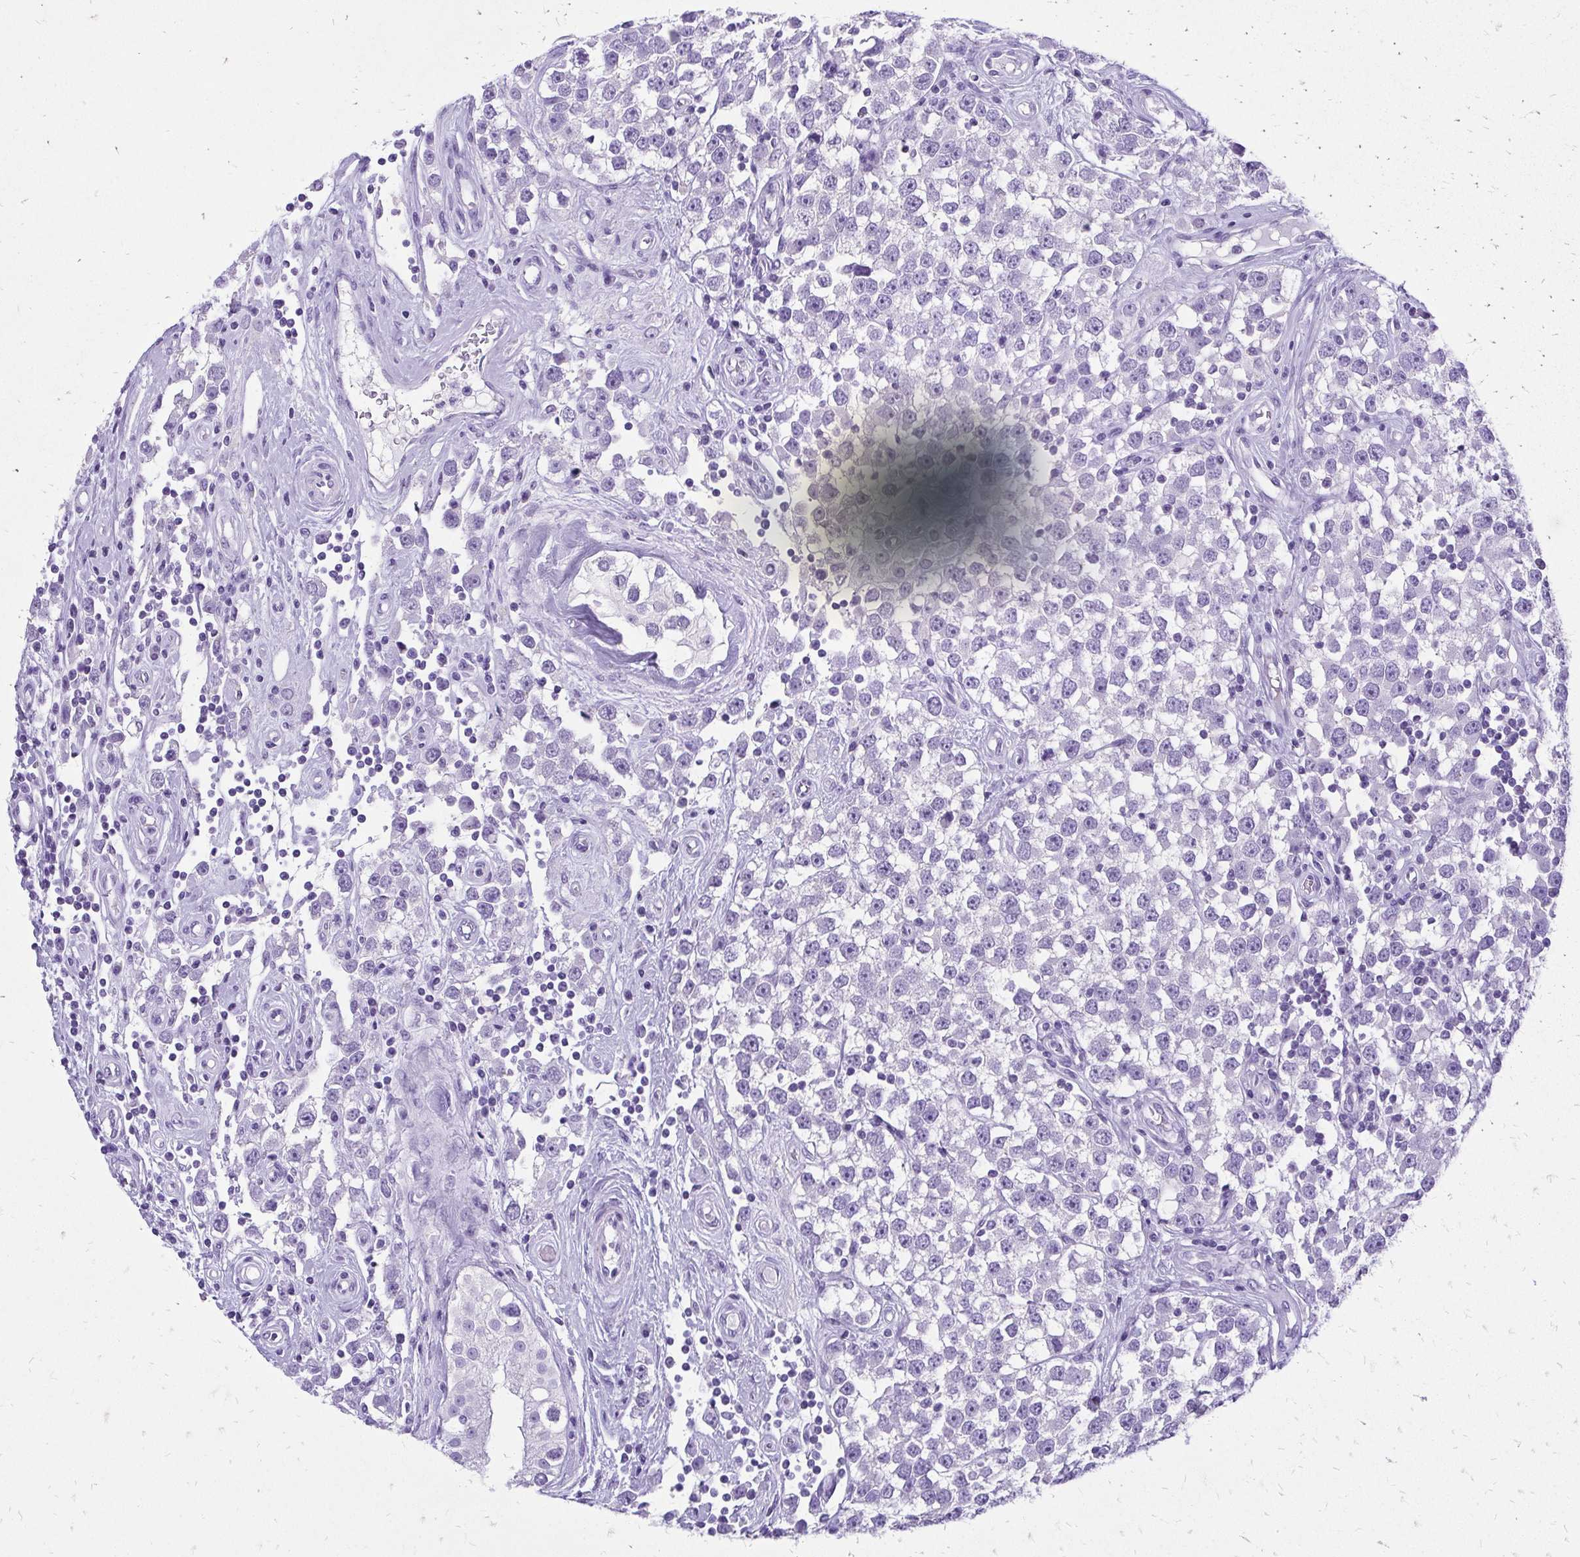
{"staining": {"intensity": "negative", "quantity": "none", "location": "none"}, "tissue": "testis cancer", "cell_type": "Tumor cells", "image_type": "cancer", "snomed": [{"axis": "morphology", "description": "Seminoma, NOS"}, {"axis": "topography", "description": "Testis"}], "caption": "Immunohistochemical staining of human testis seminoma demonstrates no significant staining in tumor cells.", "gene": "SLC32A1", "patient": {"sex": "male", "age": 34}}